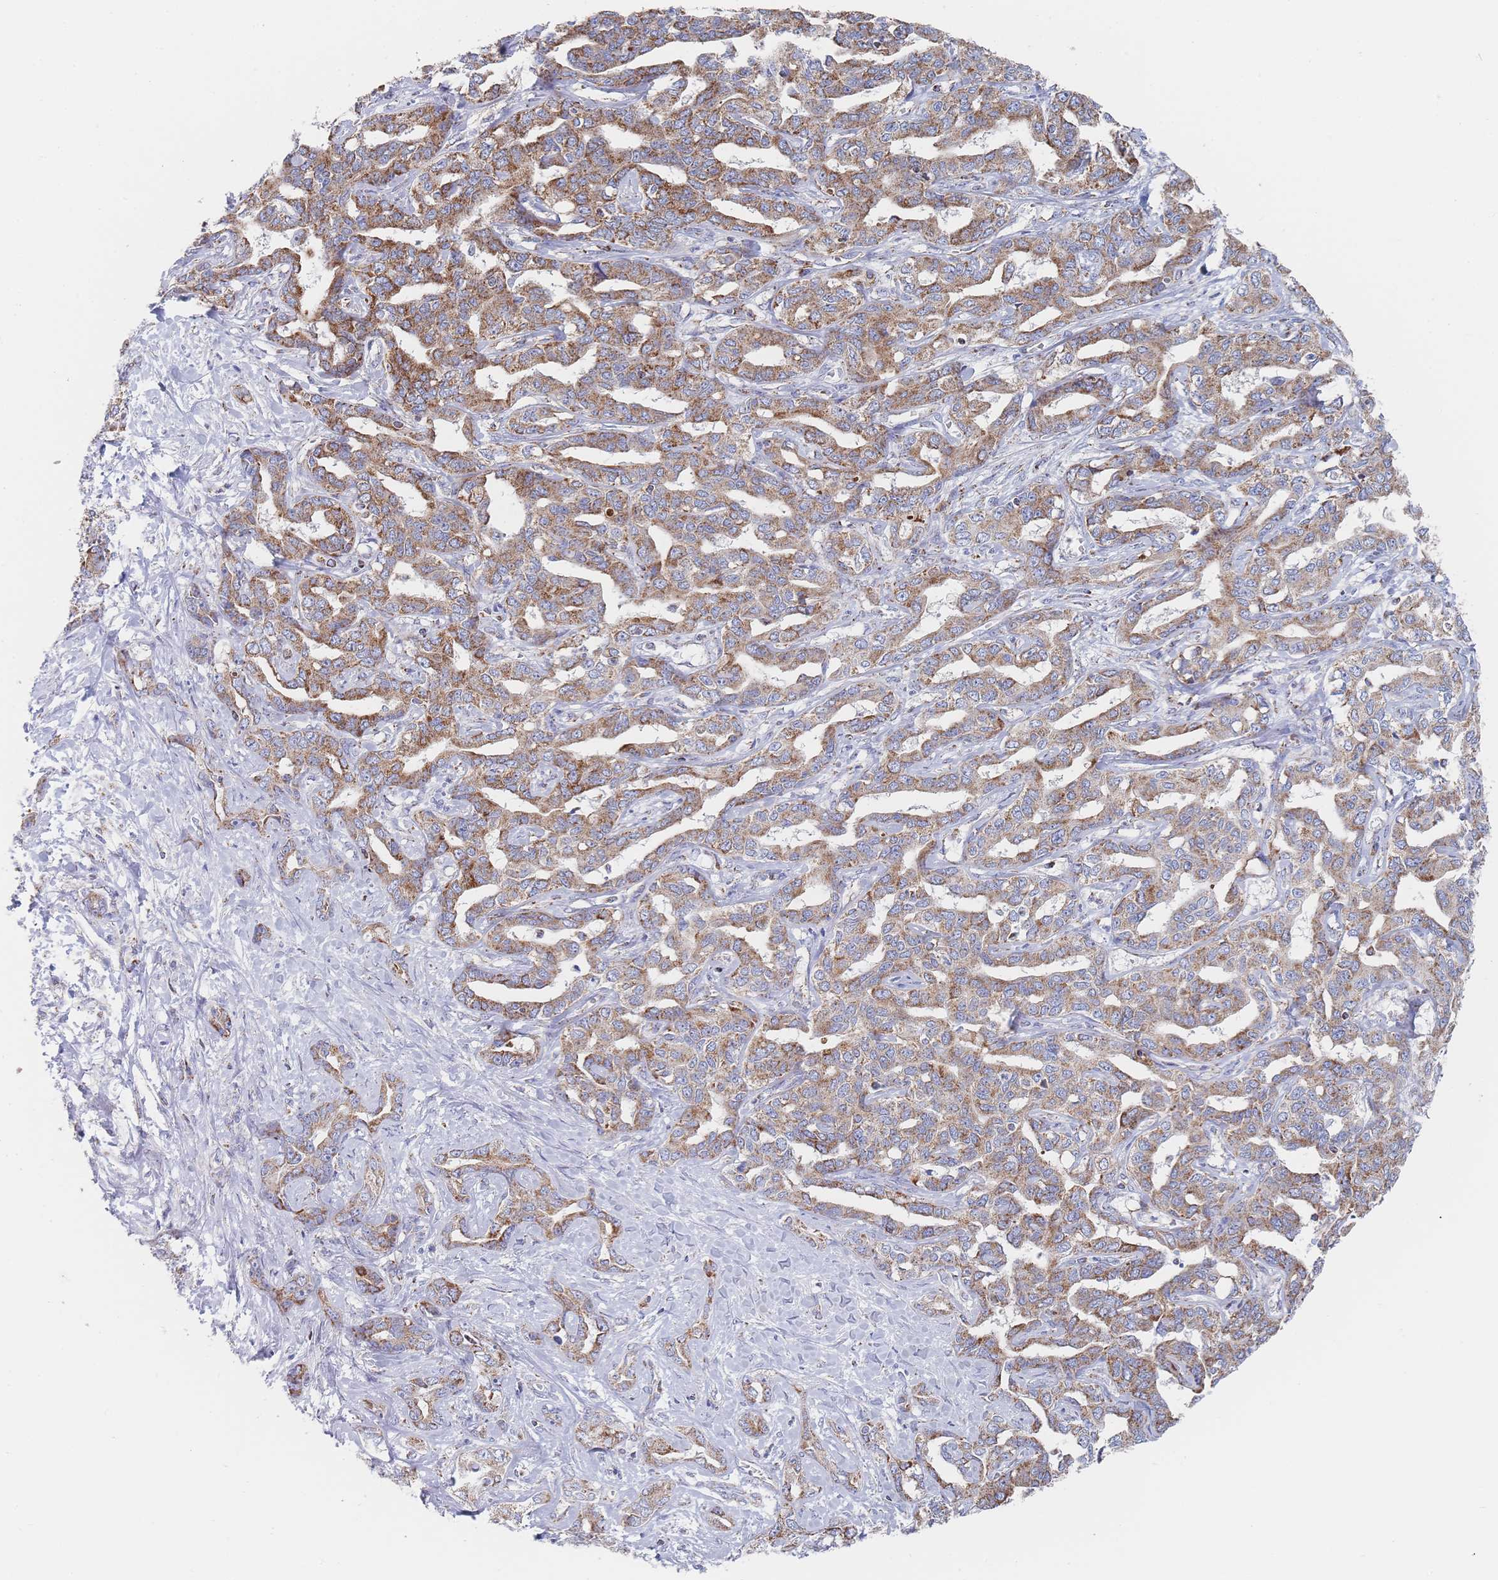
{"staining": {"intensity": "moderate", "quantity": ">75%", "location": "cytoplasmic/membranous"}, "tissue": "liver cancer", "cell_type": "Tumor cells", "image_type": "cancer", "snomed": [{"axis": "morphology", "description": "Cholangiocarcinoma"}, {"axis": "topography", "description": "Liver"}], "caption": "The image demonstrates a brown stain indicating the presence of a protein in the cytoplasmic/membranous of tumor cells in cholangiocarcinoma (liver). (DAB (3,3'-diaminobenzidine) IHC with brightfield microscopy, high magnification).", "gene": "IKZF4", "patient": {"sex": "male", "age": 59}}